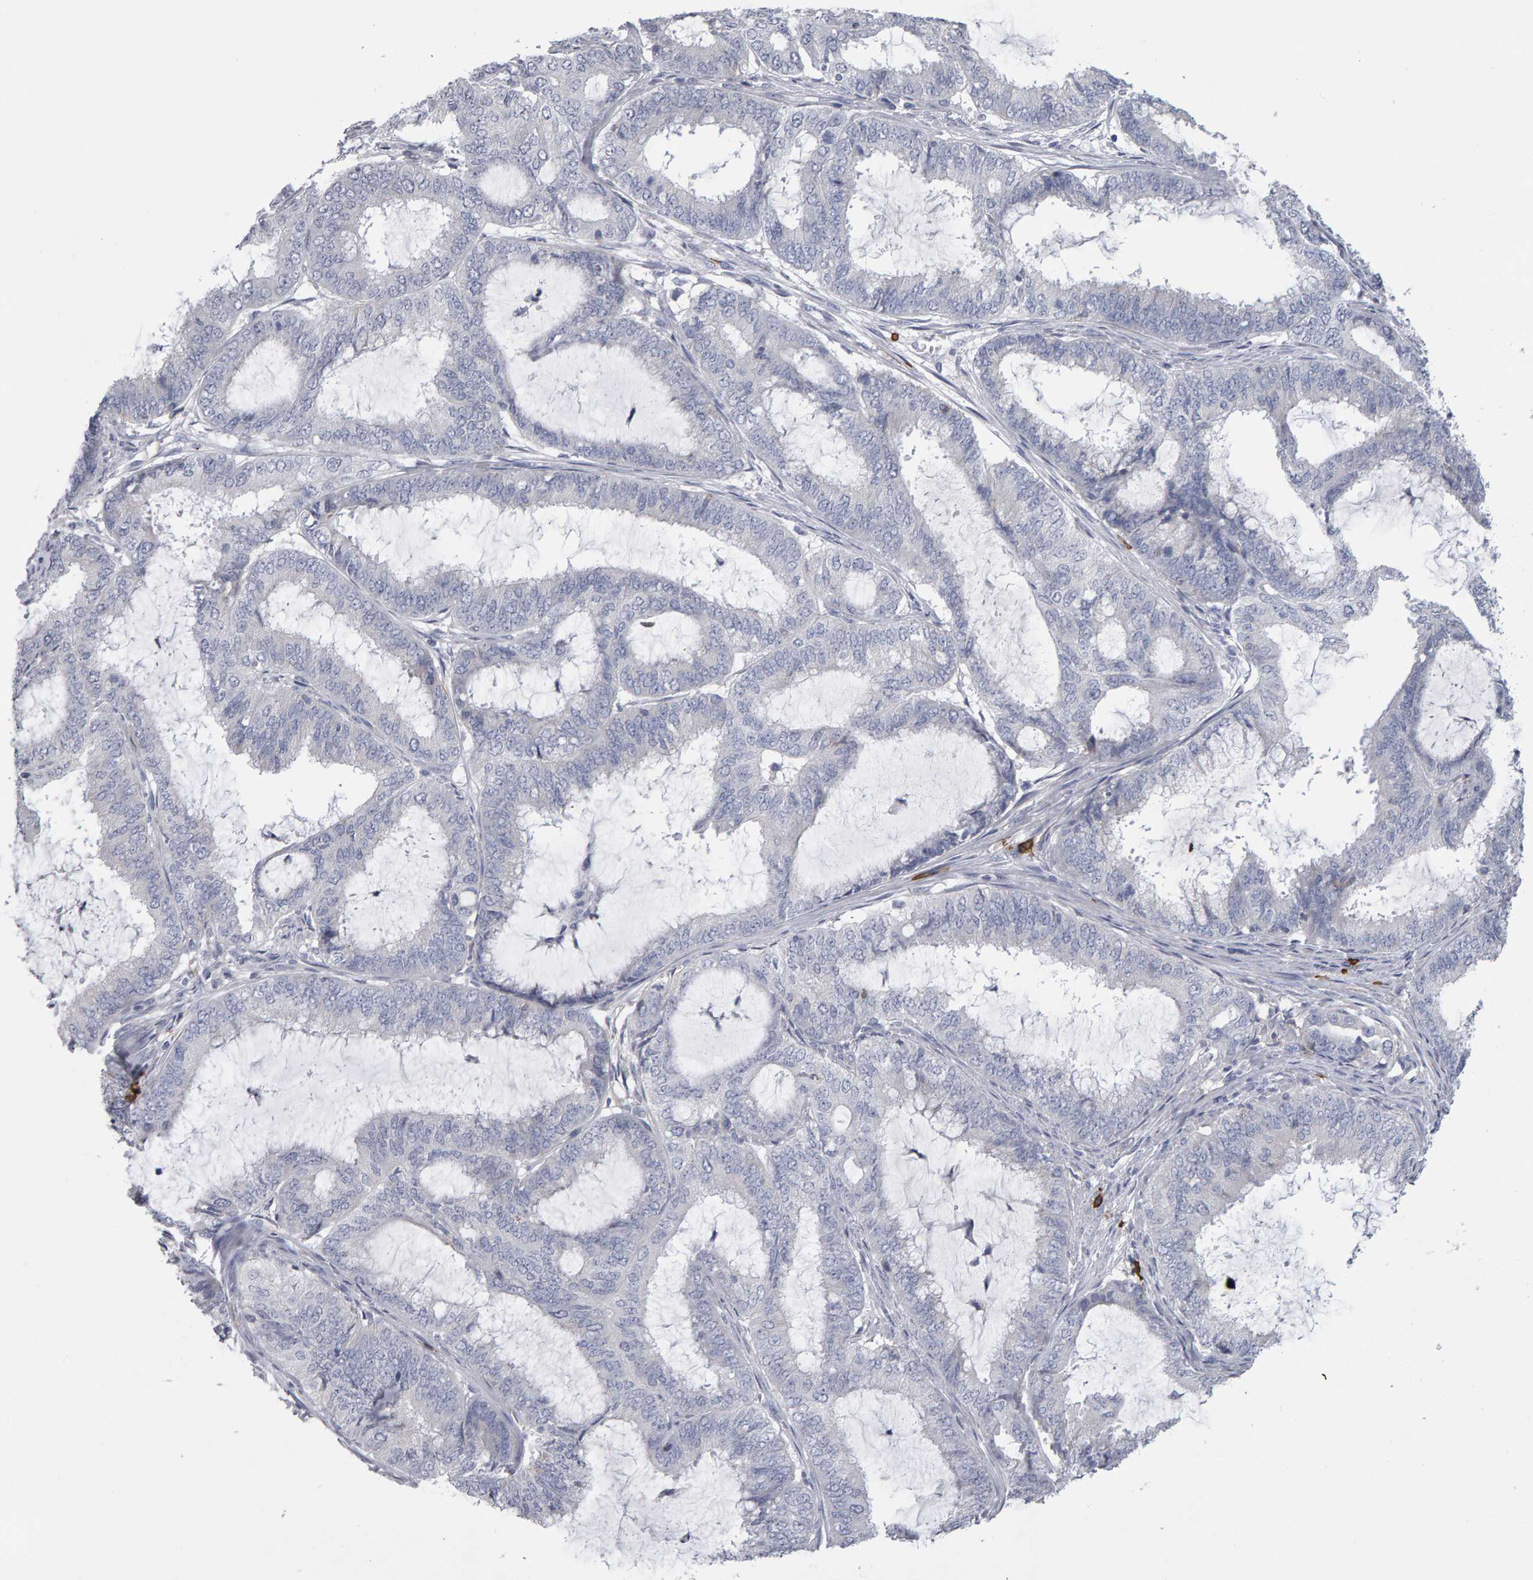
{"staining": {"intensity": "negative", "quantity": "none", "location": "none"}, "tissue": "endometrial cancer", "cell_type": "Tumor cells", "image_type": "cancer", "snomed": [{"axis": "morphology", "description": "Adenocarcinoma, NOS"}, {"axis": "topography", "description": "Endometrium"}], "caption": "Image shows no protein staining in tumor cells of endometrial cancer tissue.", "gene": "CD38", "patient": {"sex": "female", "age": 51}}